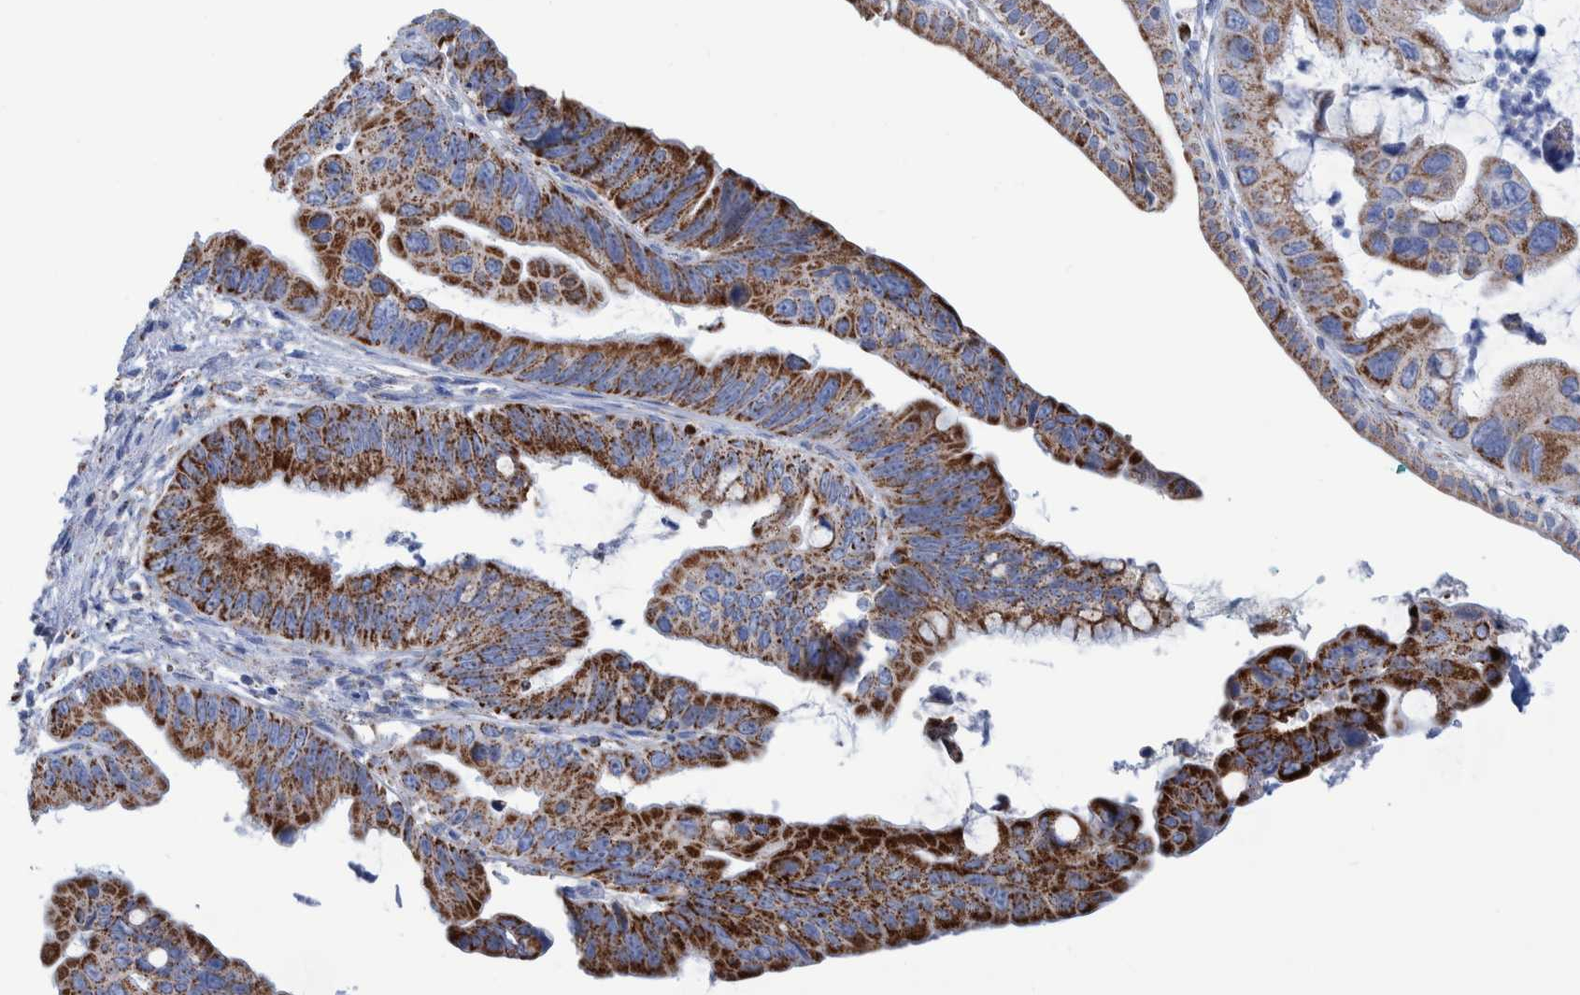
{"staining": {"intensity": "strong", "quantity": ">75%", "location": "cytoplasmic/membranous"}, "tissue": "pancreatic cancer", "cell_type": "Tumor cells", "image_type": "cancer", "snomed": [{"axis": "morphology", "description": "Adenocarcinoma, NOS"}, {"axis": "topography", "description": "Pancreas"}], "caption": "Protein analysis of pancreatic cancer (adenocarcinoma) tissue reveals strong cytoplasmic/membranous positivity in about >75% of tumor cells.", "gene": "DECR1", "patient": {"sex": "female", "age": 72}}